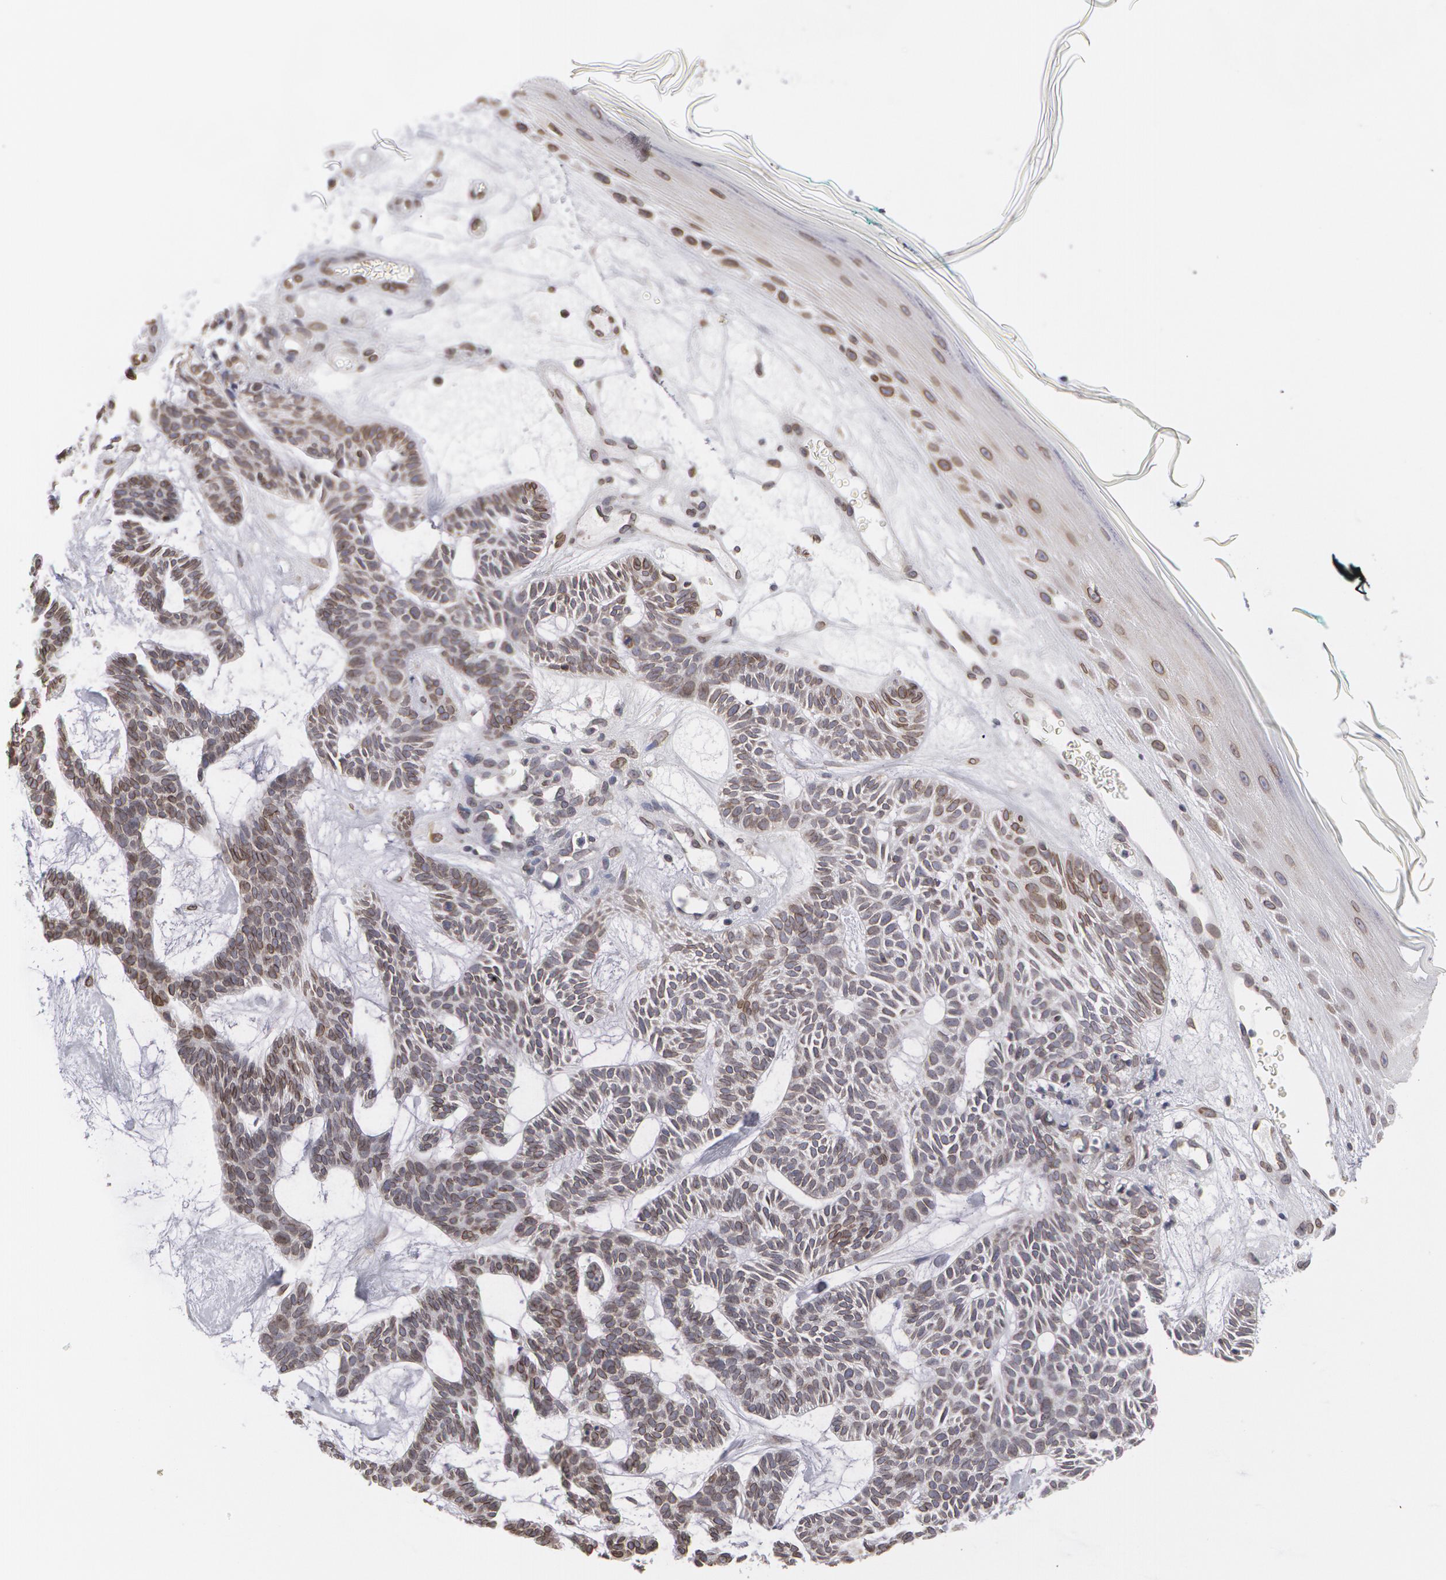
{"staining": {"intensity": "weak", "quantity": "<25%", "location": "nuclear"}, "tissue": "skin cancer", "cell_type": "Tumor cells", "image_type": "cancer", "snomed": [{"axis": "morphology", "description": "Basal cell carcinoma"}, {"axis": "topography", "description": "Skin"}], "caption": "Skin cancer stained for a protein using immunohistochemistry exhibits no expression tumor cells.", "gene": "EMD", "patient": {"sex": "male", "age": 75}}